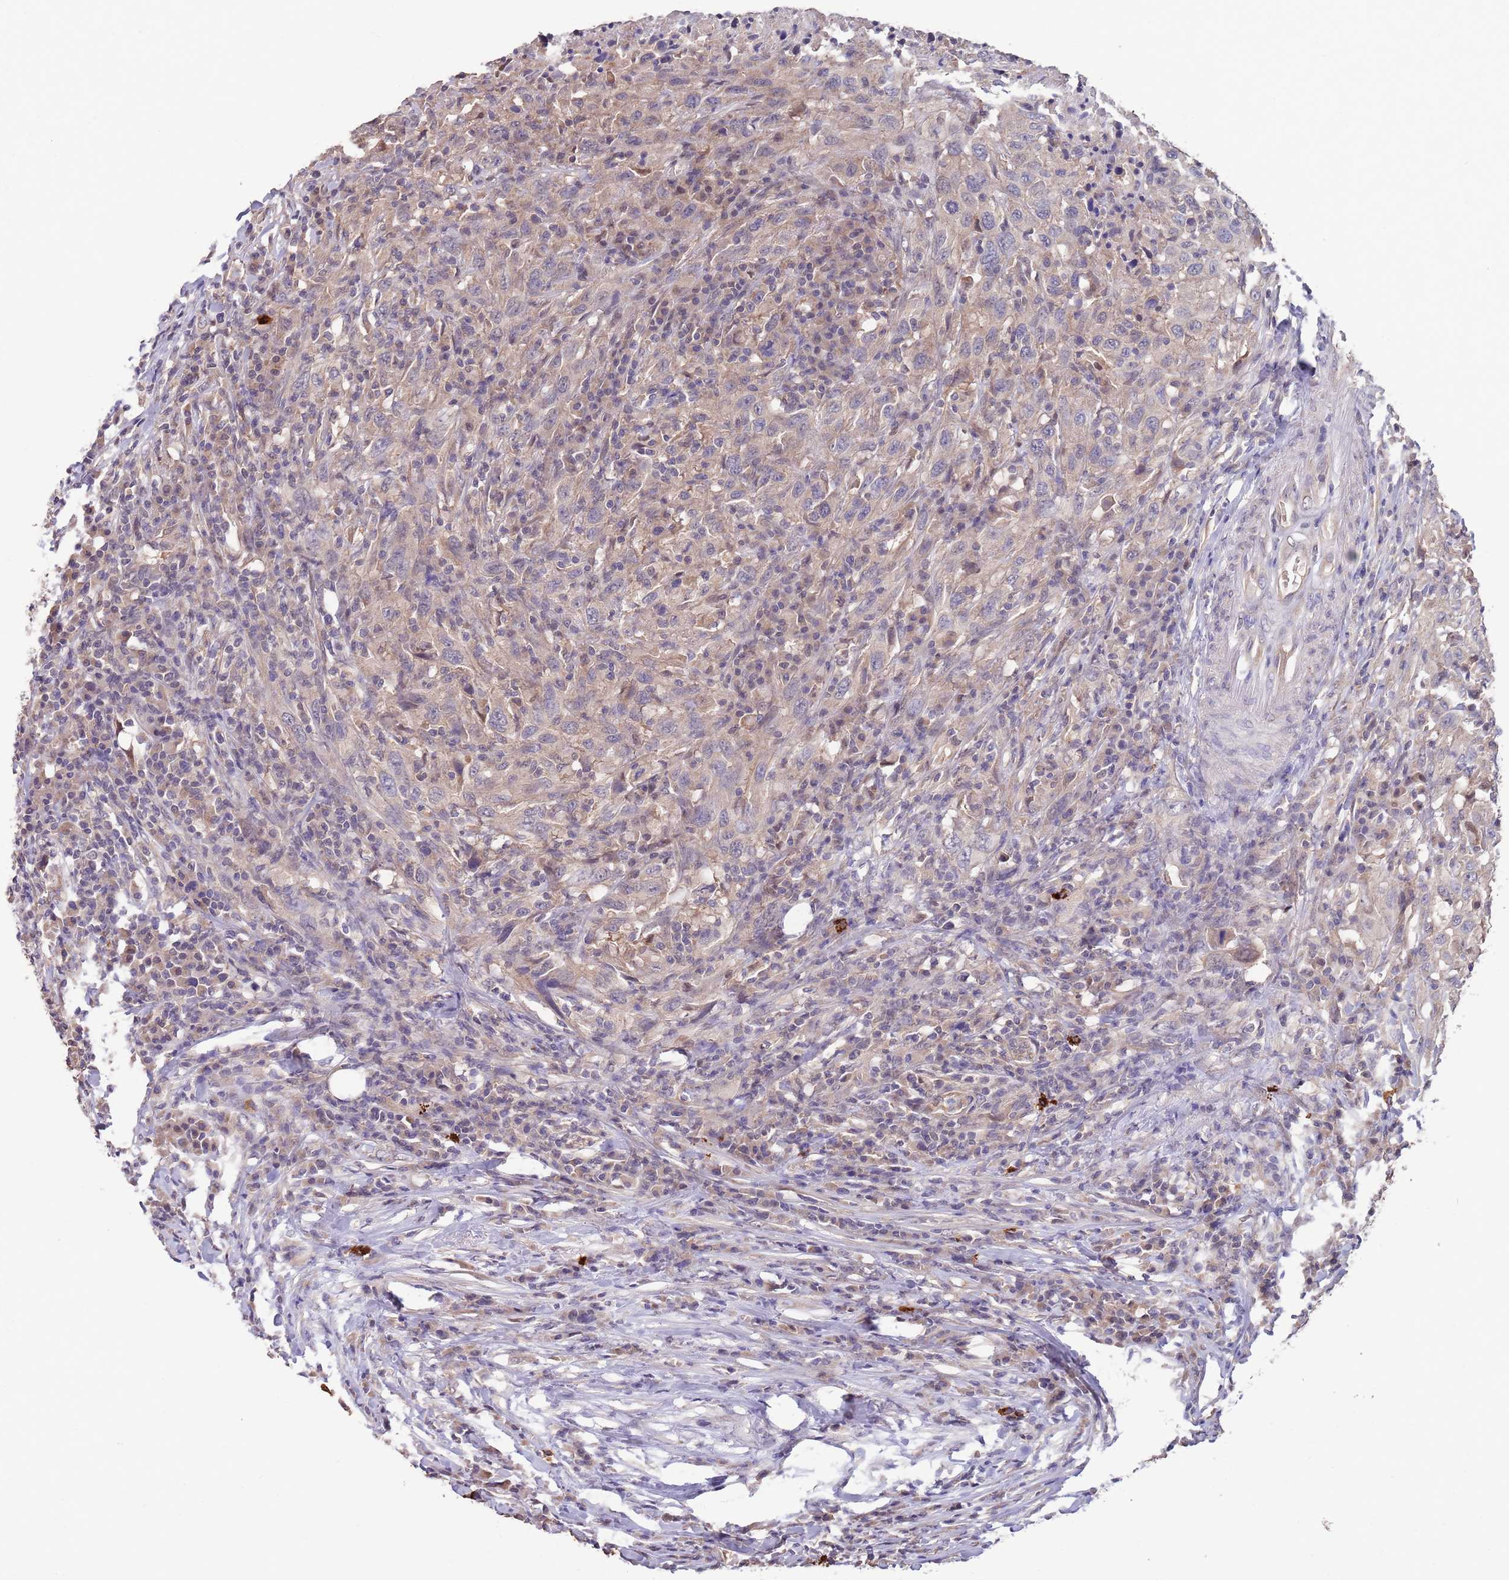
{"staining": {"intensity": "weak", "quantity": "25%-75%", "location": "cytoplasmic/membranous"}, "tissue": "urothelial cancer", "cell_type": "Tumor cells", "image_type": "cancer", "snomed": [{"axis": "morphology", "description": "Urothelial carcinoma, High grade"}, {"axis": "topography", "description": "Urinary bladder"}], "caption": "High-grade urothelial carcinoma stained for a protein exhibits weak cytoplasmic/membranous positivity in tumor cells. Nuclei are stained in blue.", "gene": "MARVELD2", "patient": {"sex": "male", "age": 61}}